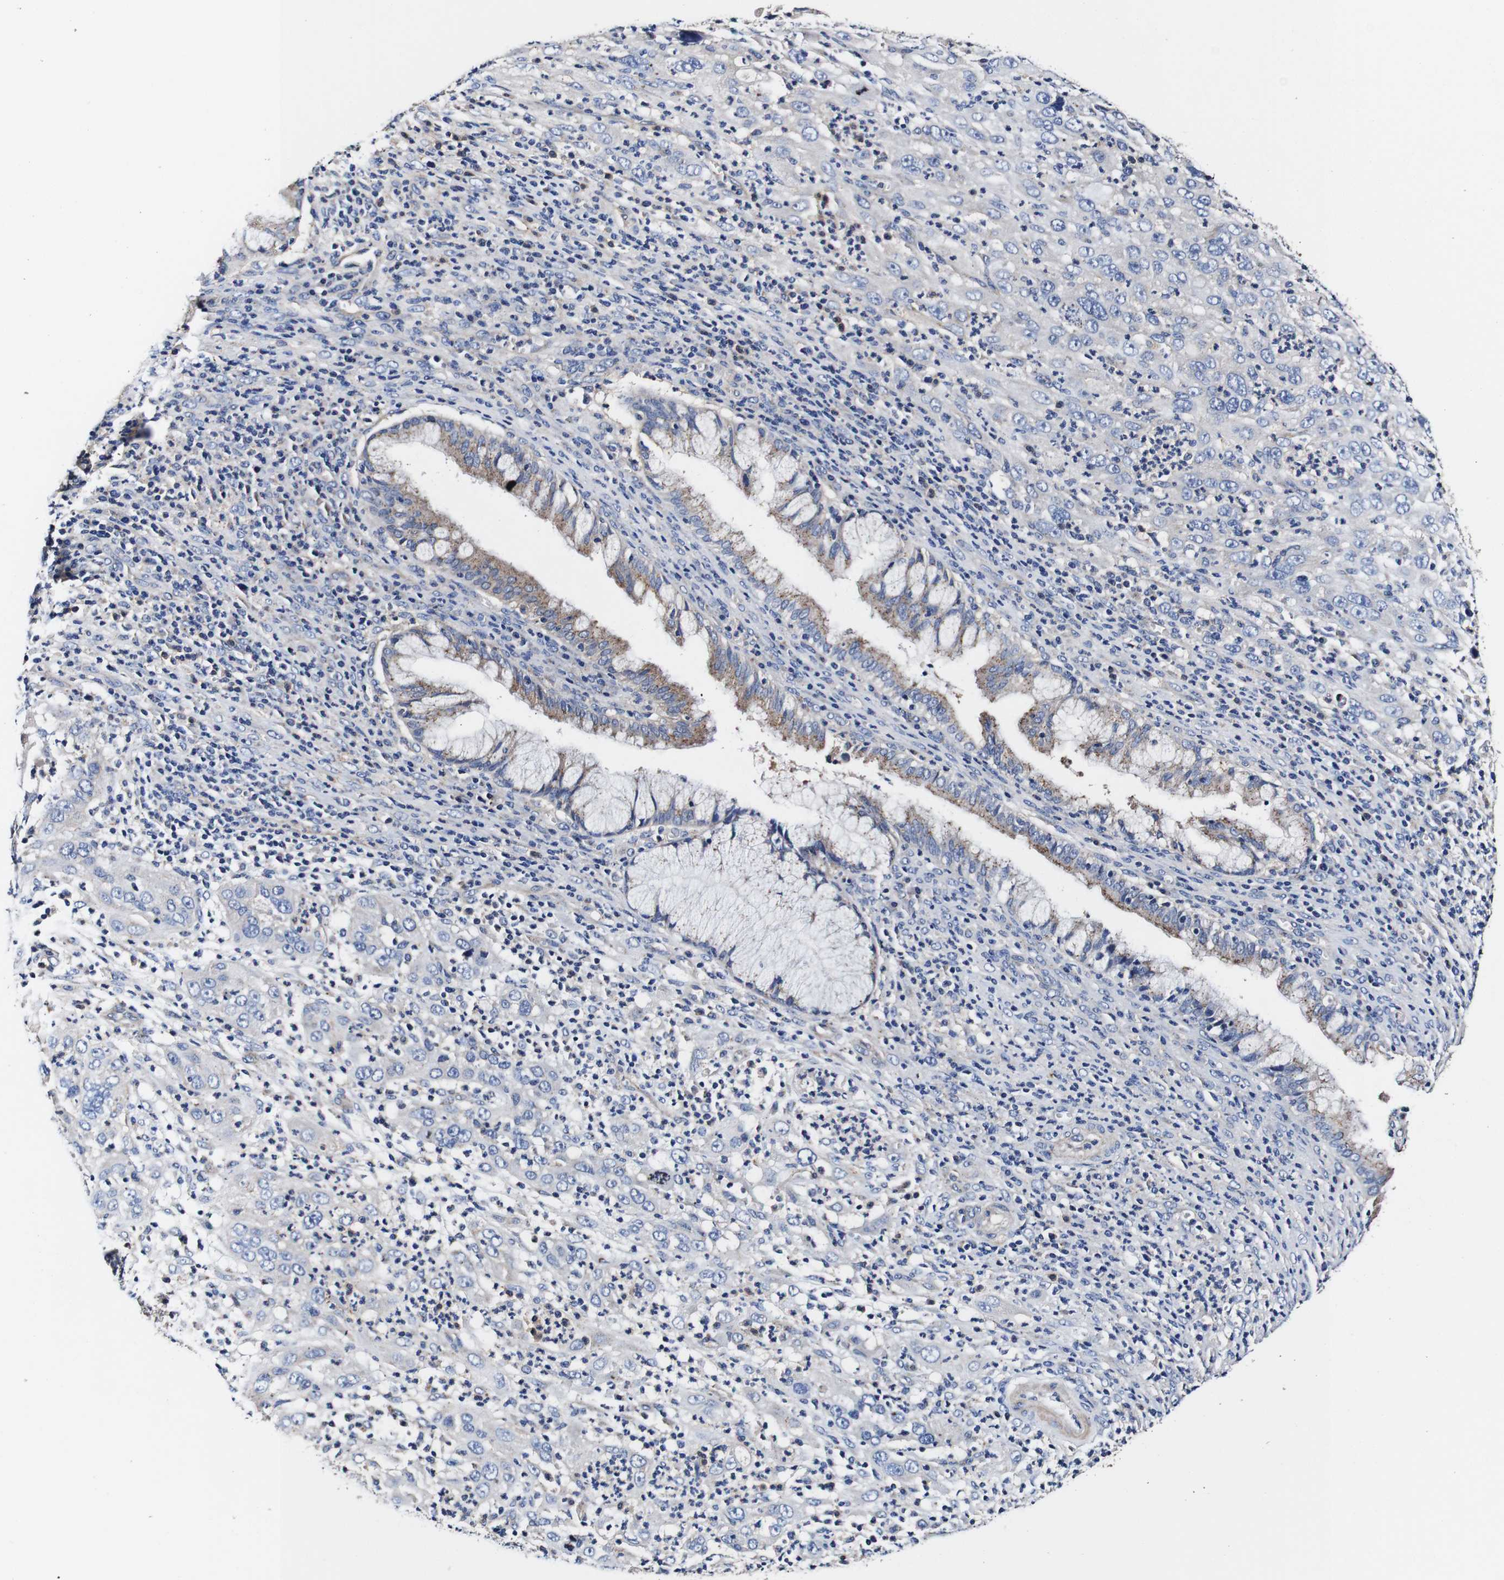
{"staining": {"intensity": "negative", "quantity": "none", "location": "none"}, "tissue": "cervical cancer", "cell_type": "Tumor cells", "image_type": "cancer", "snomed": [{"axis": "morphology", "description": "Squamous cell carcinoma, NOS"}, {"axis": "topography", "description": "Cervix"}], "caption": "Immunohistochemical staining of human cervical cancer (squamous cell carcinoma) demonstrates no significant positivity in tumor cells.", "gene": "PDCD6IP", "patient": {"sex": "female", "age": 32}}